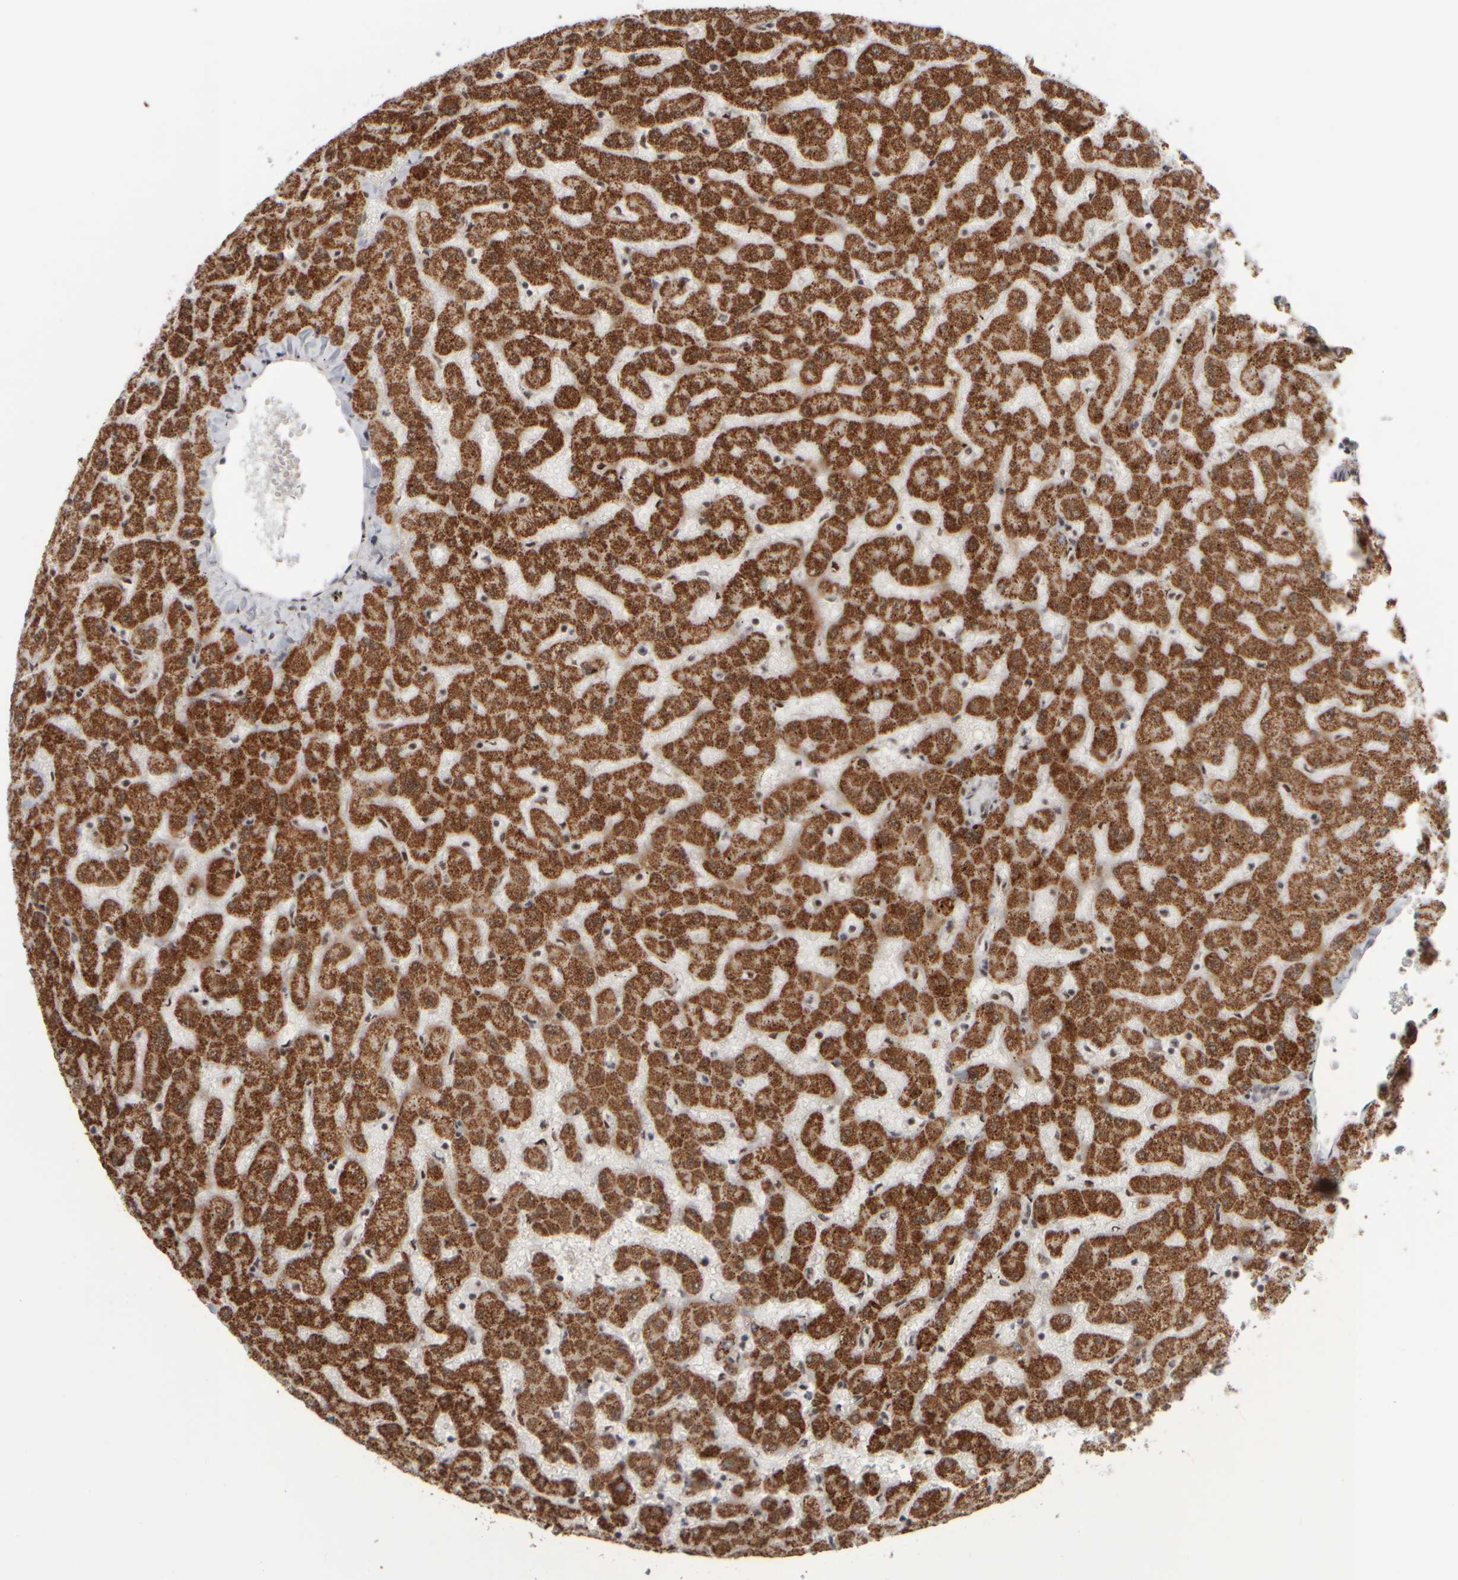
{"staining": {"intensity": "weak", "quantity": "<25%", "location": "cytoplasmic/membranous"}, "tissue": "liver", "cell_type": "Cholangiocytes", "image_type": "normal", "snomed": [{"axis": "morphology", "description": "Normal tissue, NOS"}, {"axis": "topography", "description": "Liver"}], "caption": "A photomicrograph of liver stained for a protein shows no brown staining in cholangiocytes.", "gene": "SYNRG", "patient": {"sex": "female", "age": 63}}